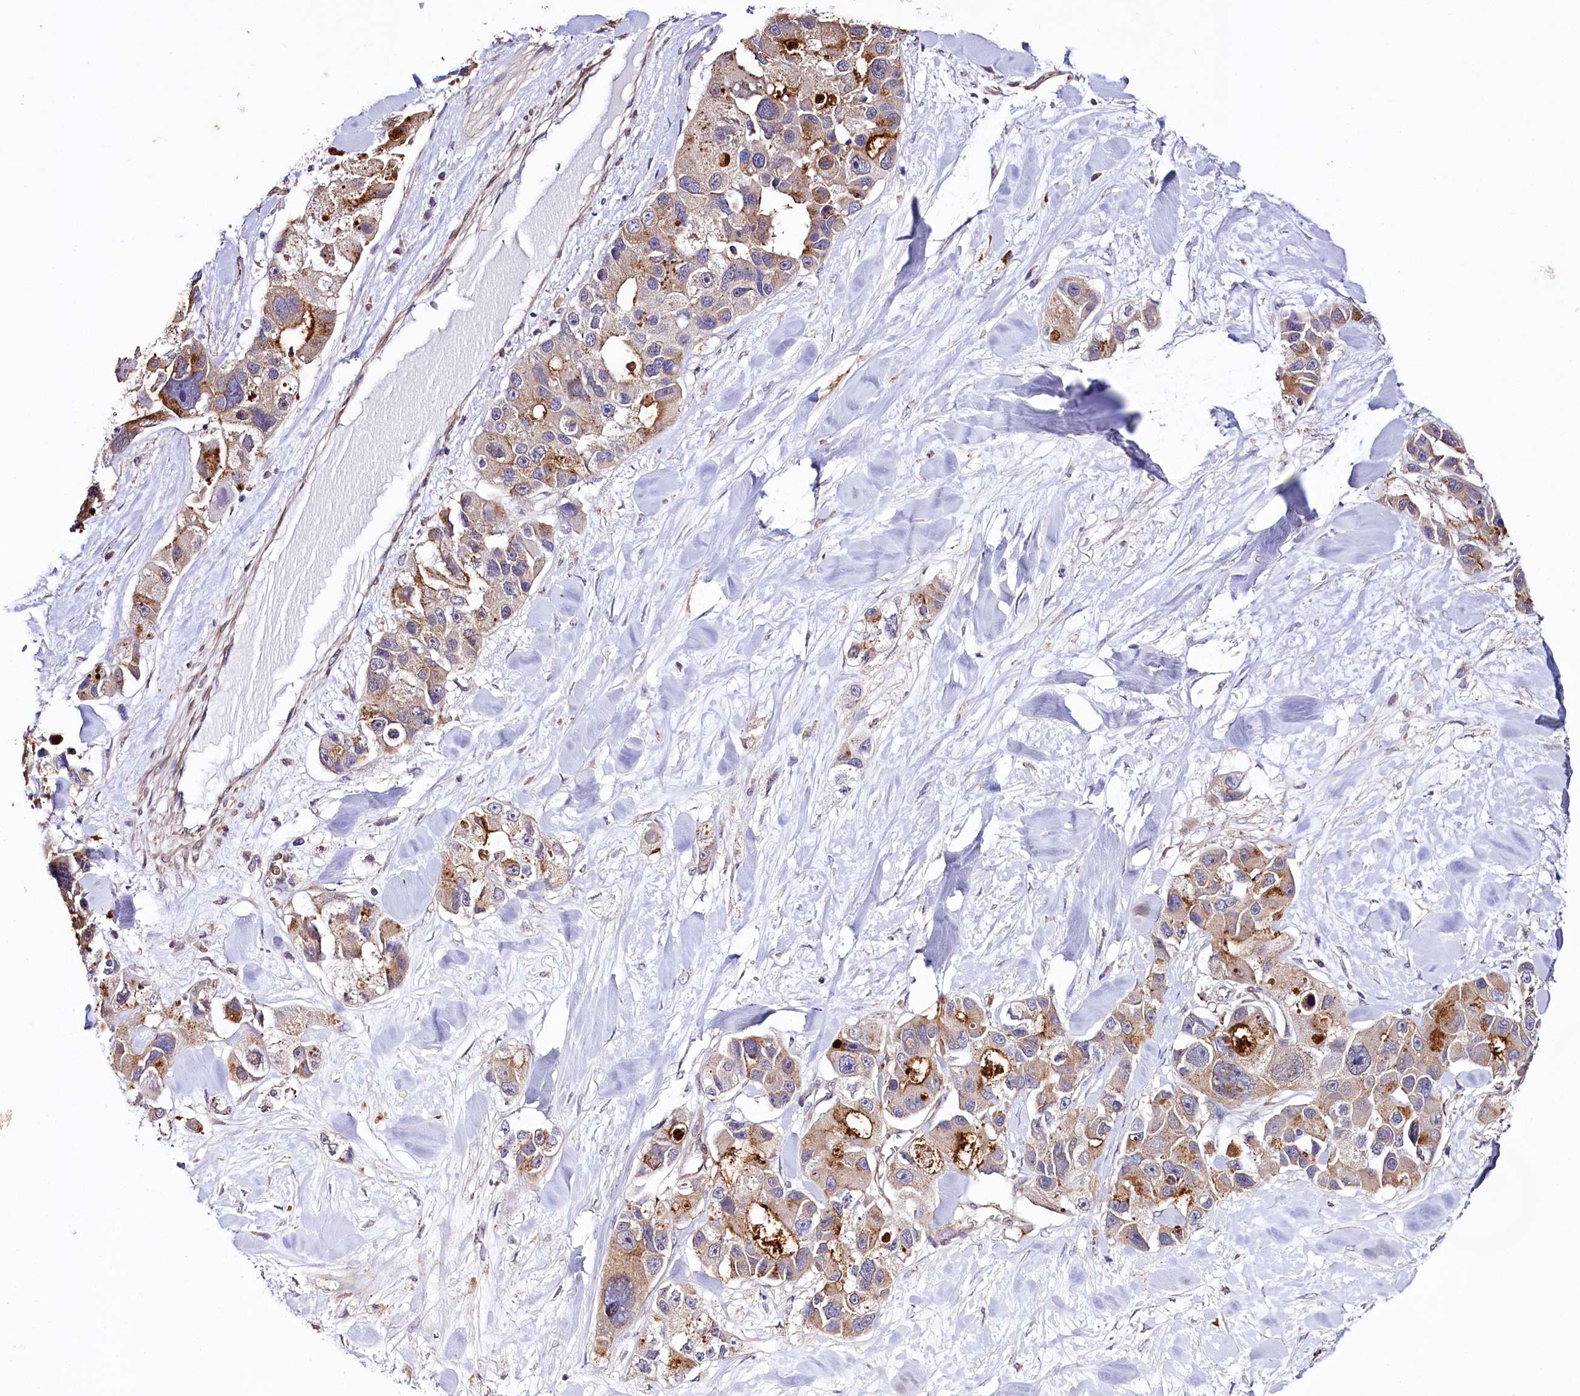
{"staining": {"intensity": "moderate", "quantity": ">75%", "location": "cytoplasmic/membranous"}, "tissue": "lung cancer", "cell_type": "Tumor cells", "image_type": "cancer", "snomed": [{"axis": "morphology", "description": "Adenocarcinoma, NOS"}, {"axis": "topography", "description": "Lung"}], "caption": "Adenocarcinoma (lung) was stained to show a protein in brown. There is medium levels of moderate cytoplasmic/membranous expression in about >75% of tumor cells.", "gene": "TTC12", "patient": {"sex": "female", "age": 54}}